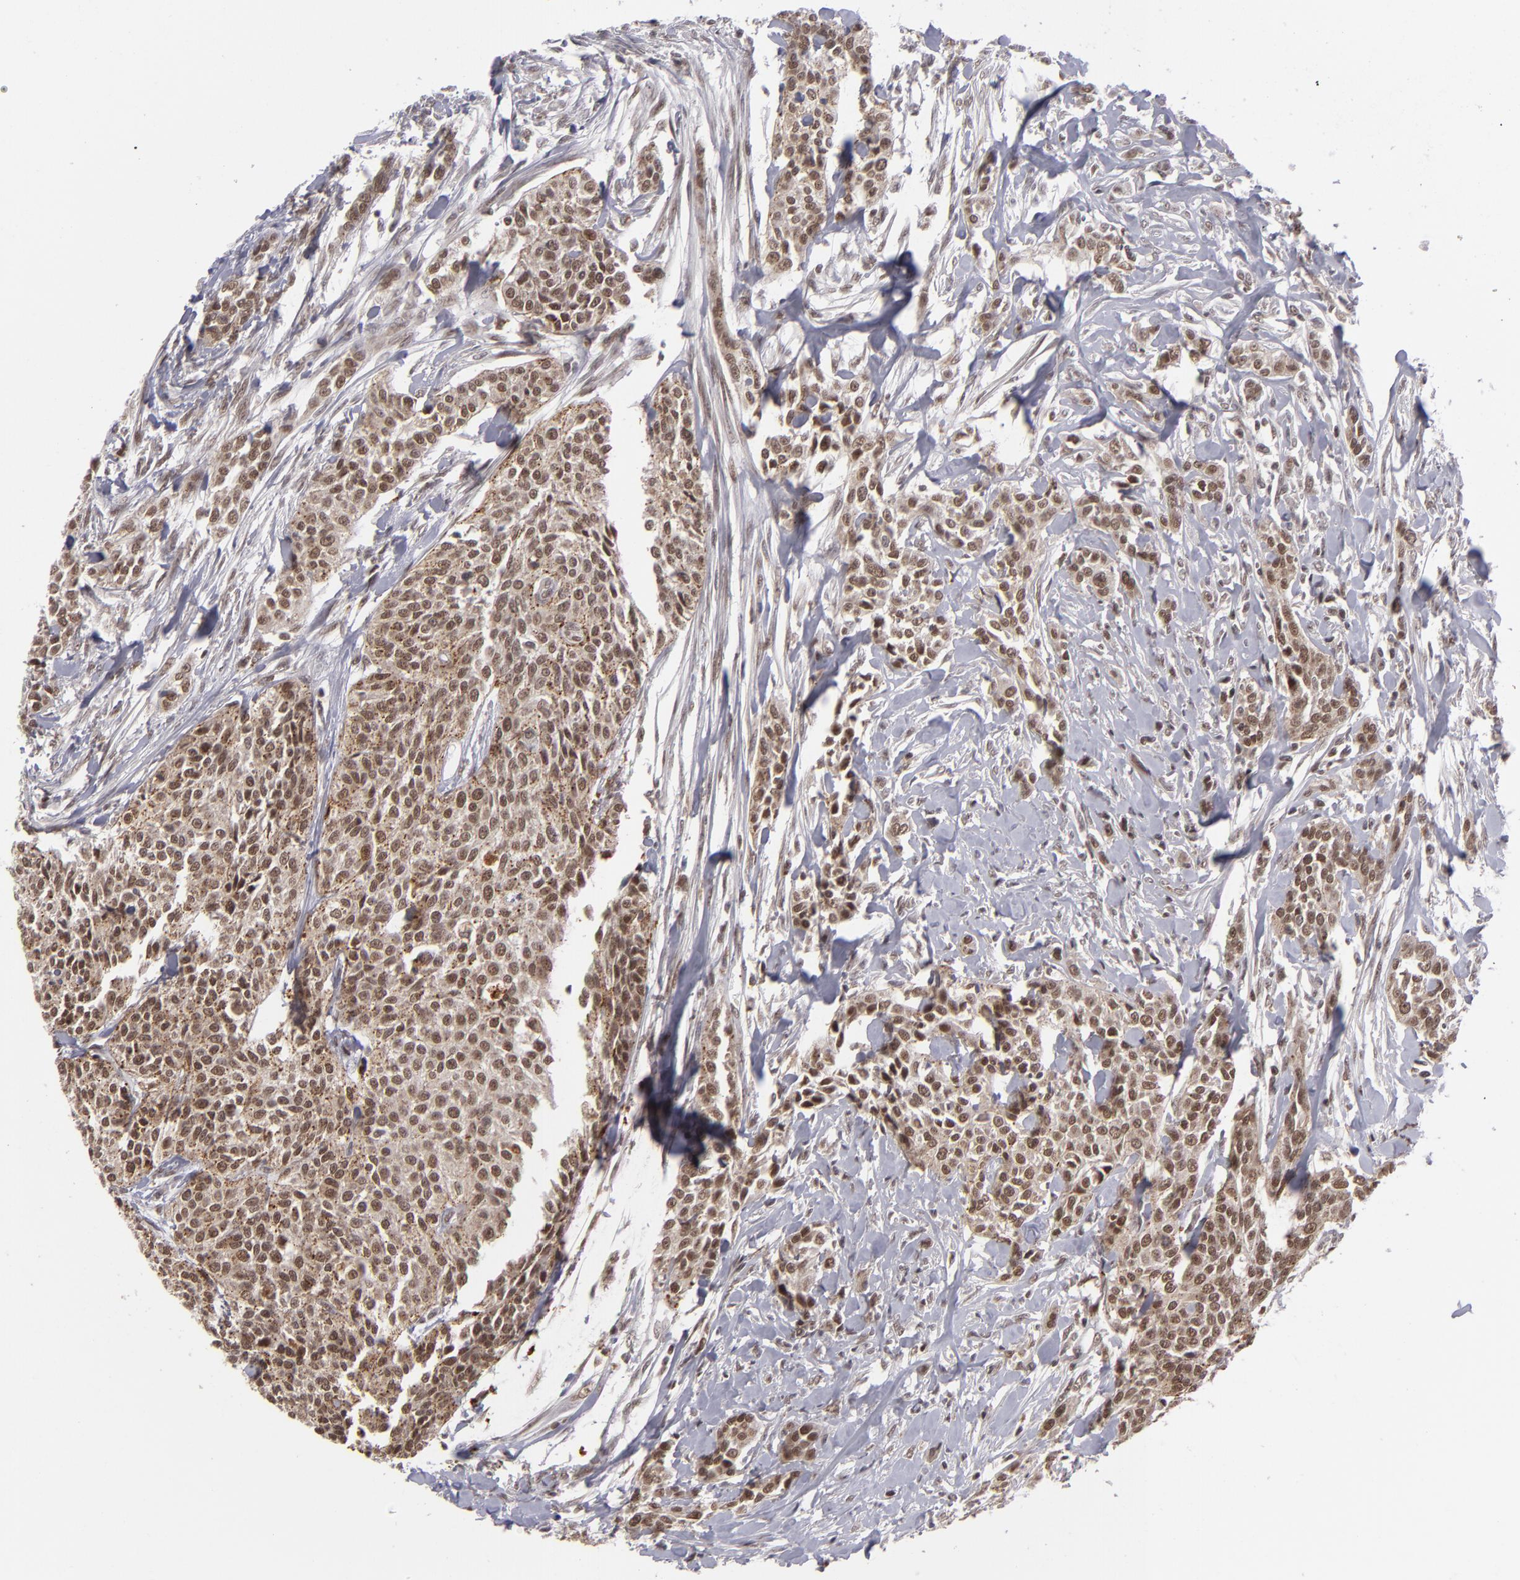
{"staining": {"intensity": "moderate", "quantity": ">75%", "location": "nuclear"}, "tissue": "urothelial cancer", "cell_type": "Tumor cells", "image_type": "cancer", "snomed": [{"axis": "morphology", "description": "Urothelial carcinoma, High grade"}, {"axis": "topography", "description": "Urinary bladder"}], "caption": "Brown immunohistochemical staining in urothelial cancer displays moderate nuclear expression in about >75% of tumor cells.", "gene": "MLLT3", "patient": {"sex": "male", "age": 56}}